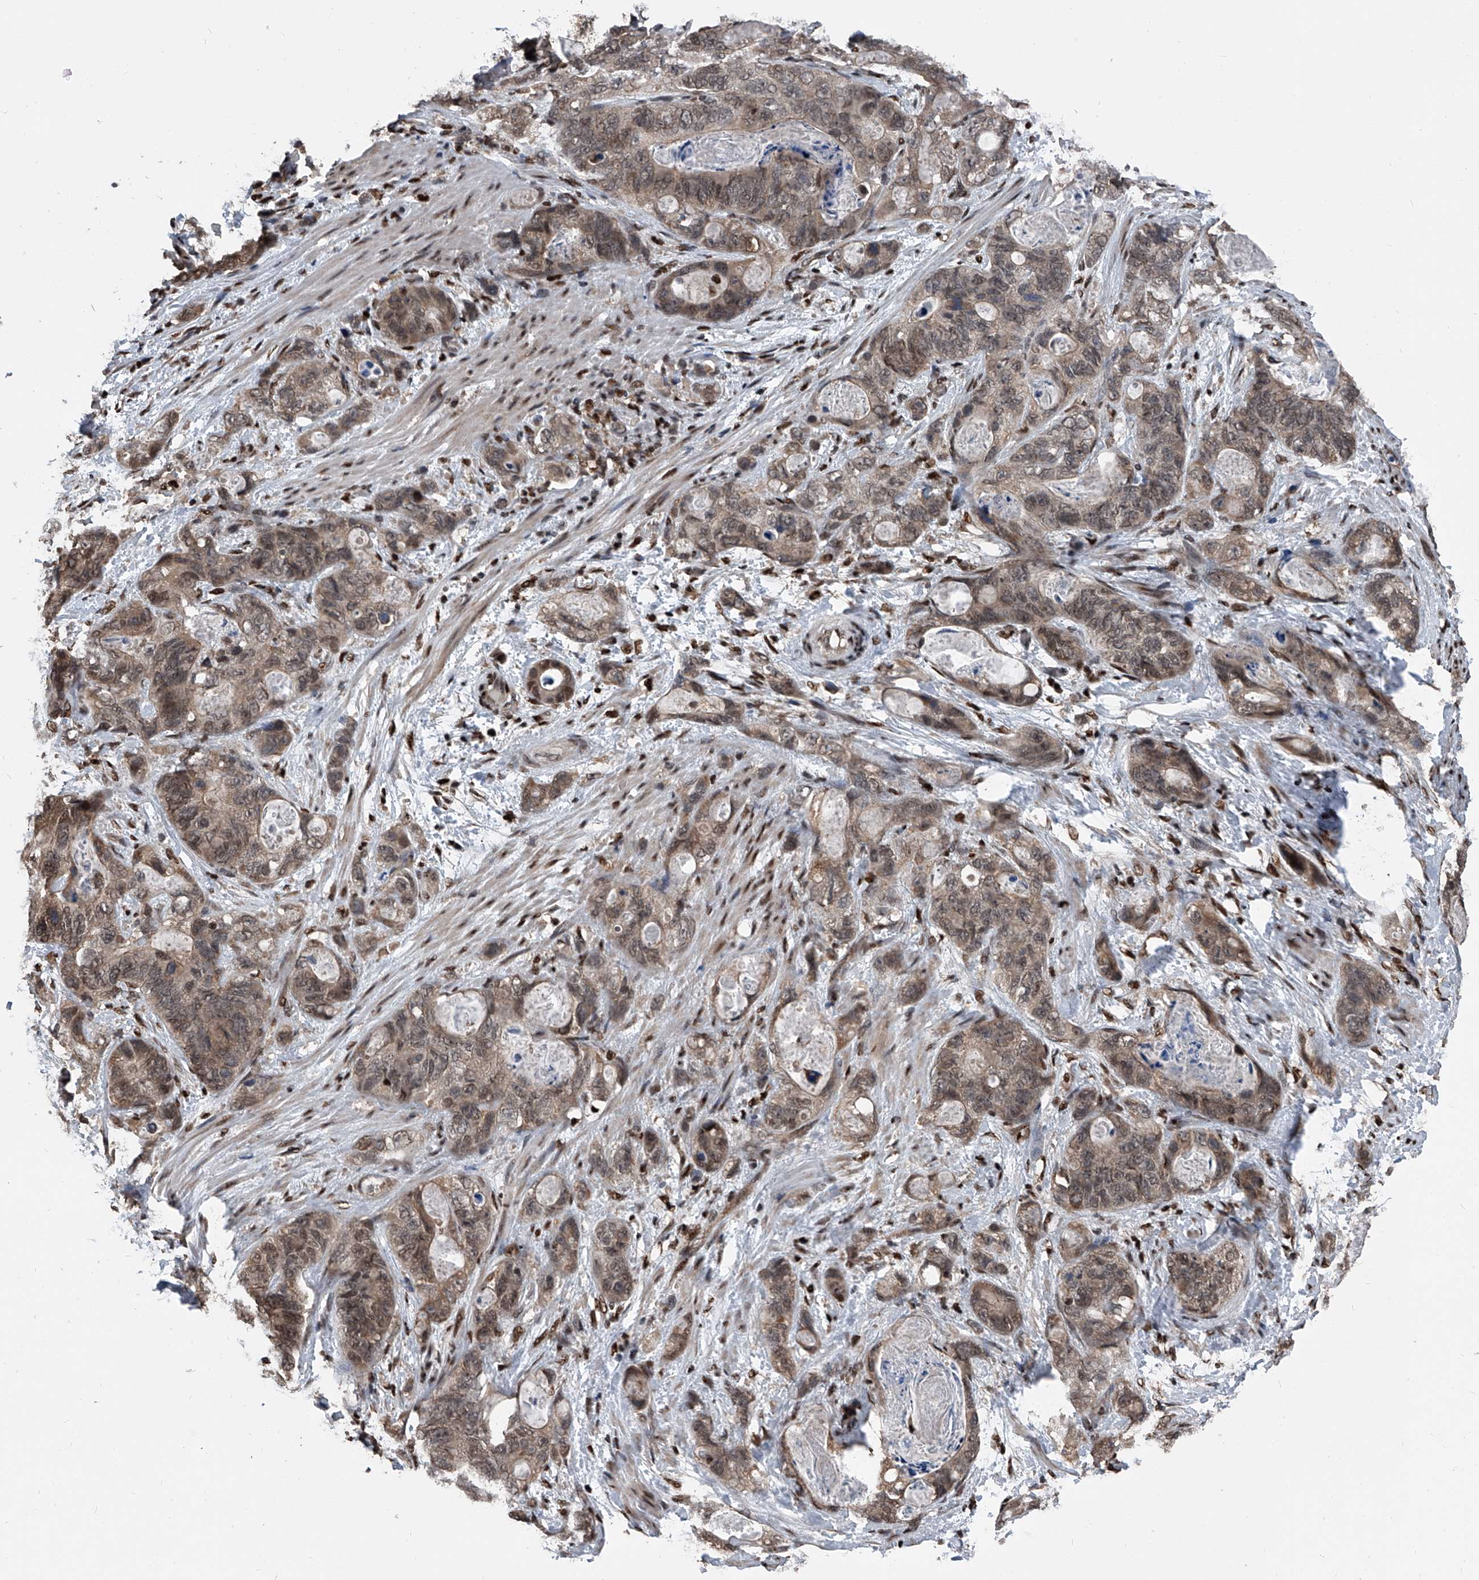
{"staining": {"intensity": "weak", "quantity": ">75%", "location": "cytoplasmic/membranous,nuclear"}, "tissue": "stomach cancer", "cell_type": "Tumor cells", "image_type": "cancer", "snomed": [{"axis": "morphology", "description": "Normal tissue, NOS"}, {"axis": "morphology", "description": "Adenocarcinoma, NOS"}, {"axis": "topography", "description": "Stomach"}], "caption": "IHC (DAB) staining of stomach cancer (adenocarcinoma) reveals weak cytoplasmic/membranous and nuclear protein expression in approximately >75% of tumor cells.", "gene": "FKBP5", "patient": {"sex": "female", "age": 89}}